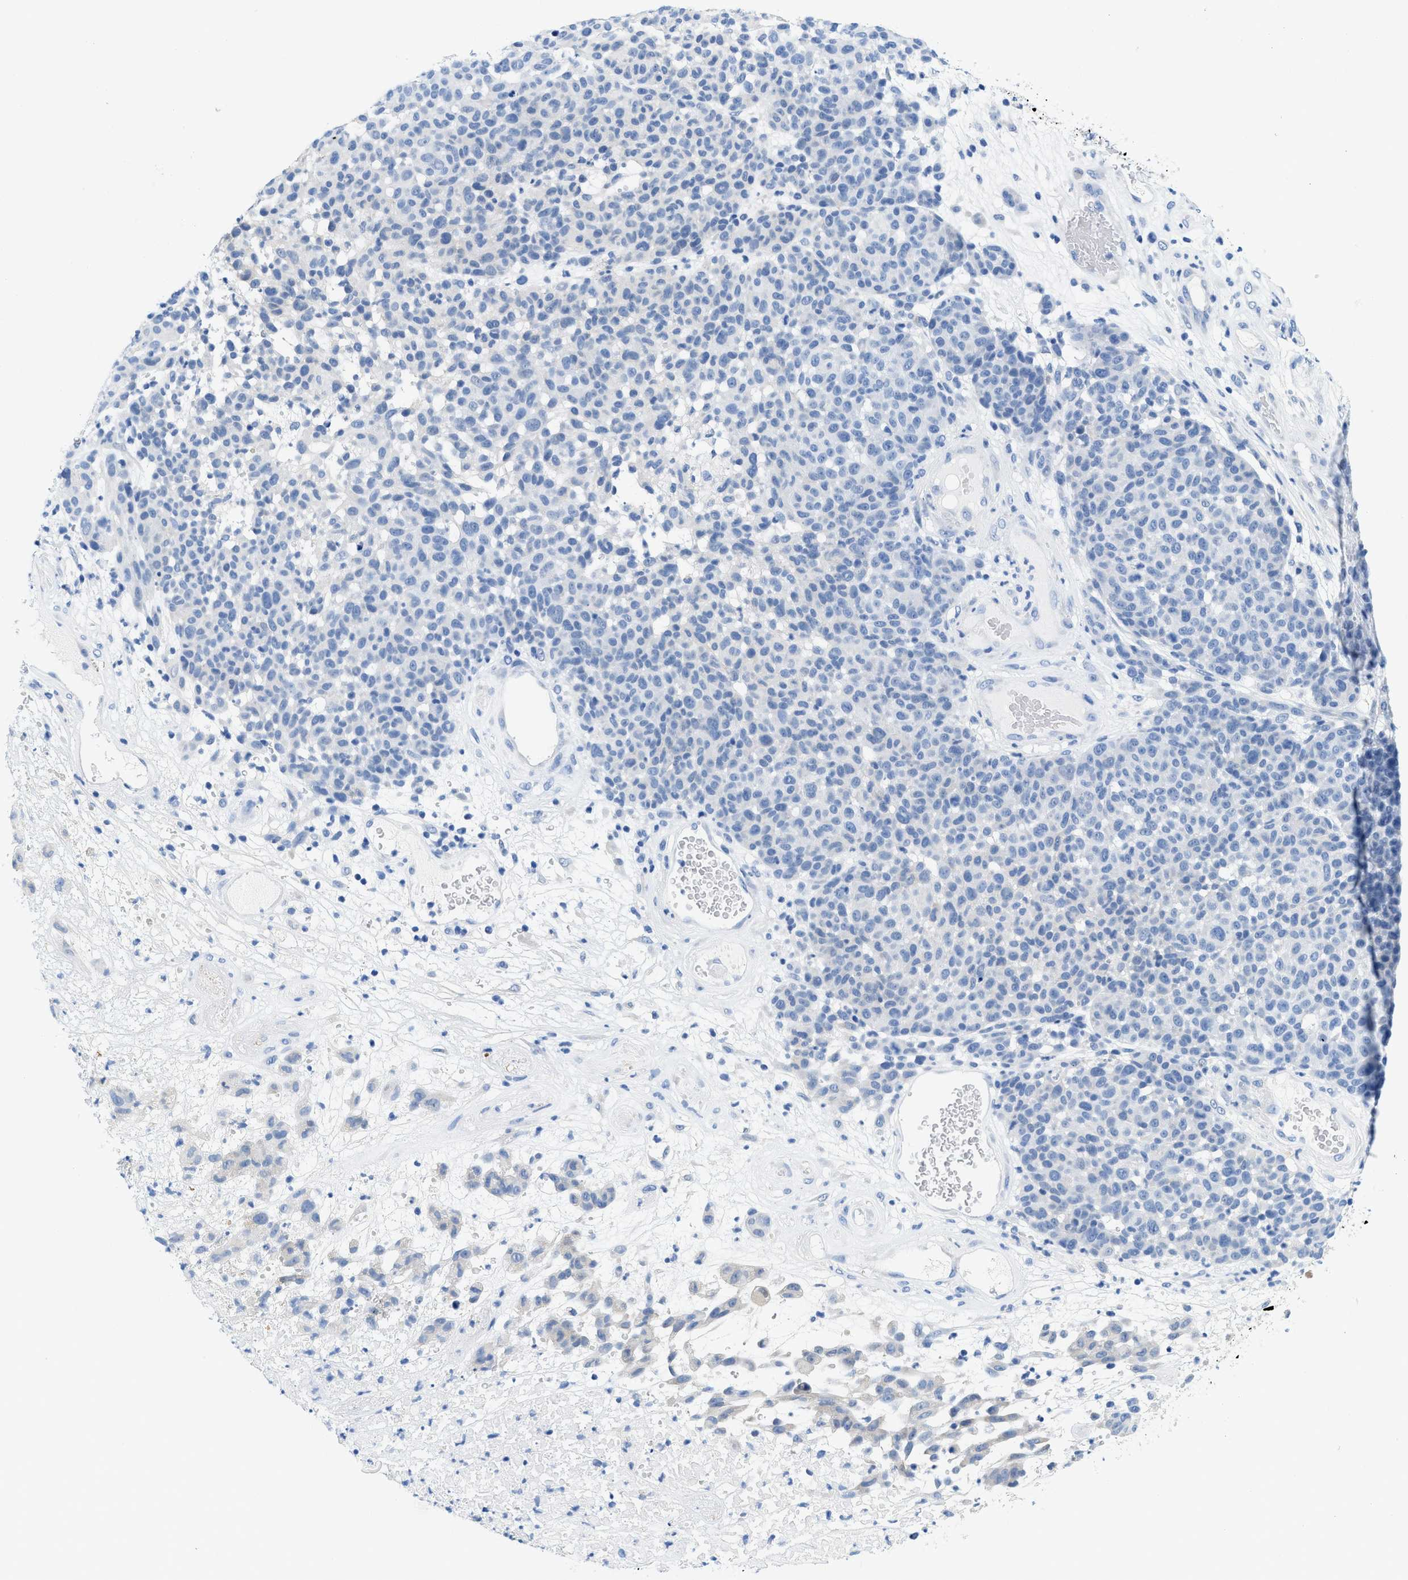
{"staining": {"intensity": "negative", "quantity": "none", "location": "none"}, "tissue": "melanoma", "cell_type": "Tumor cells", "image_type": "cancer", "snomed": [{"axis": "morphology", "description": "Malignant melanoma, NOS"}, {"axis": "topography", "description": "Skin"}], "caption": "This is an immunohistochemistry (IHC) micrograph of human melanoma. There is no expression in tumor cells.", "gene": "BPGM", "patient": {"sex": "male", "age": 59}}